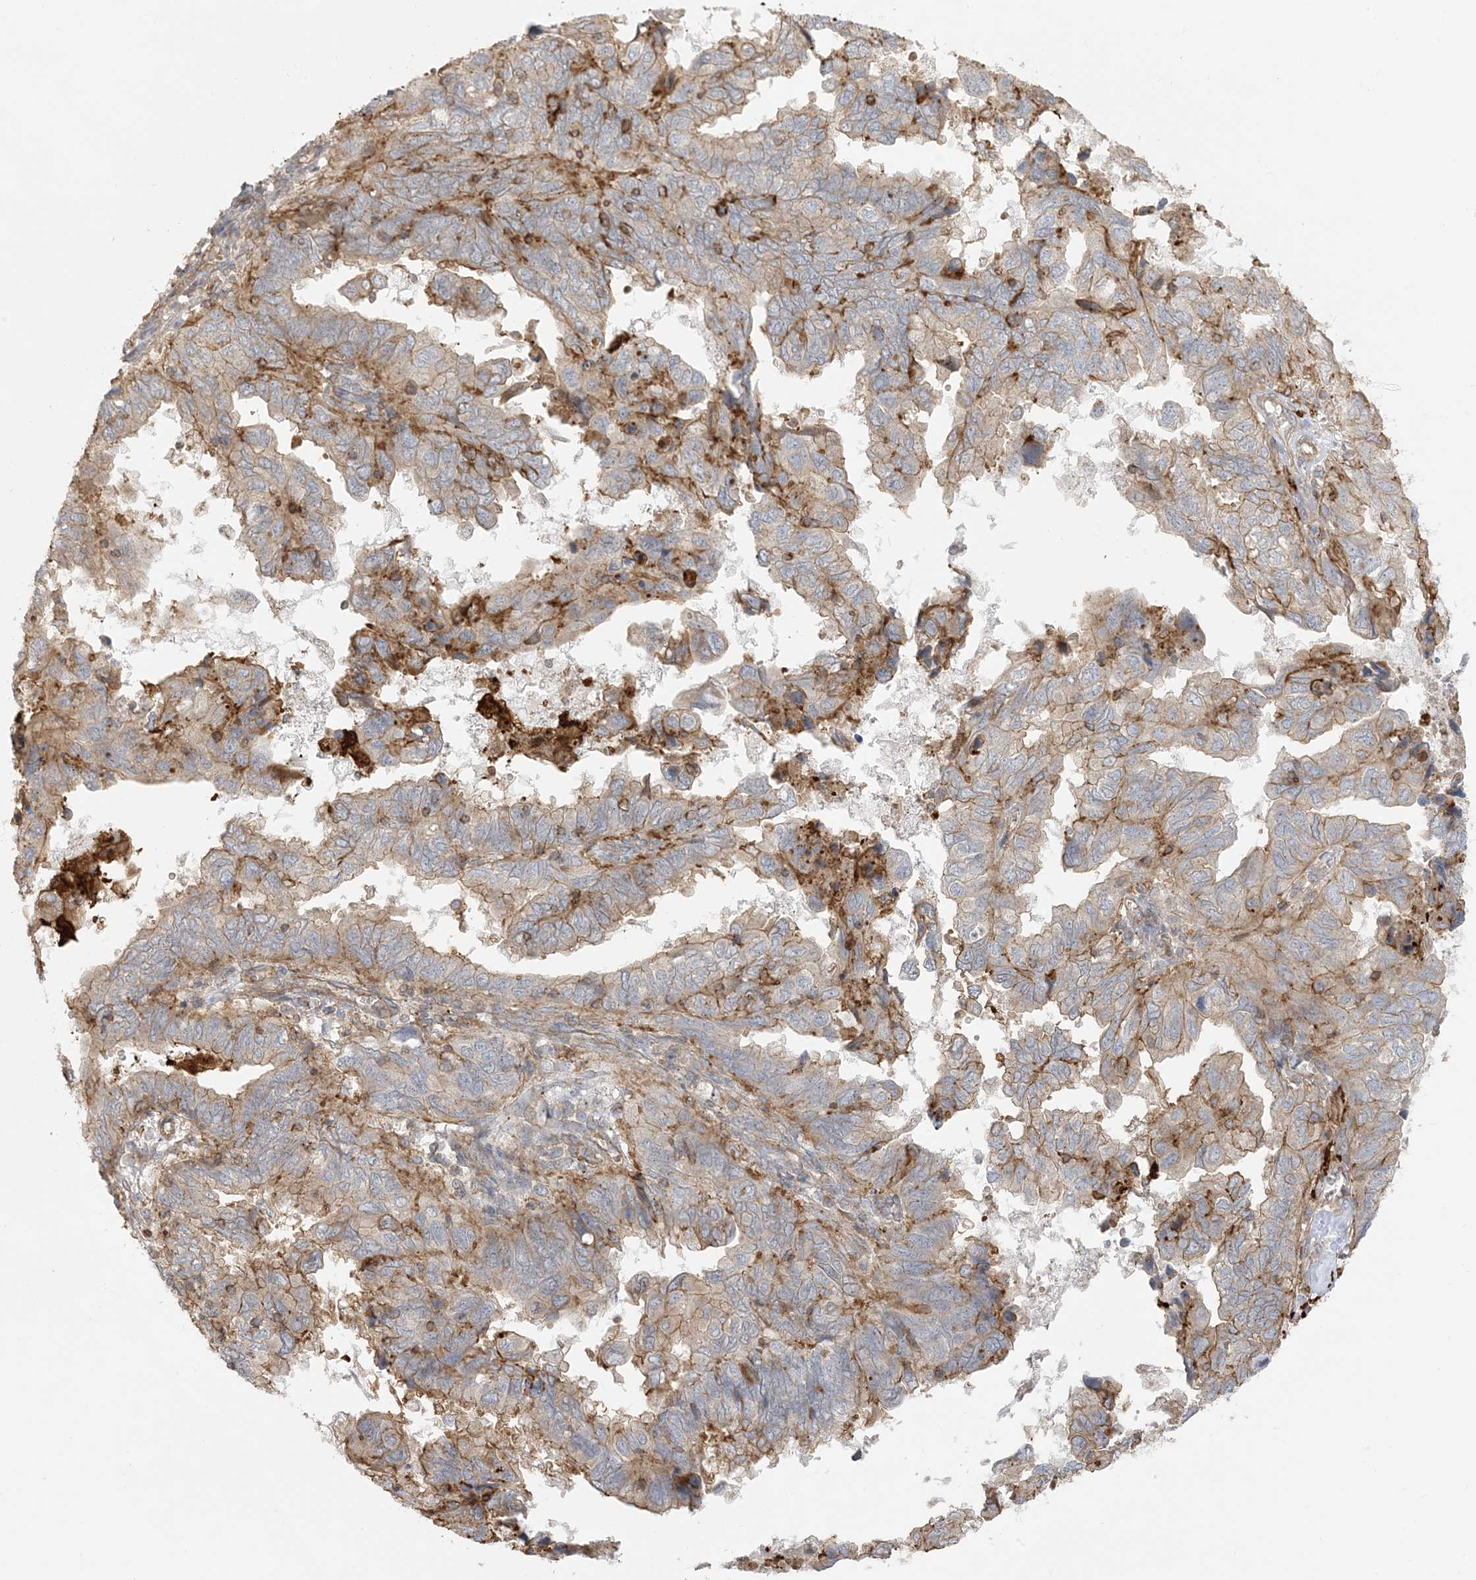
{"staining": {"intensity": "moderate", "quantity": "25%-75%", "location": "cytoplasmic/membranous"}, "tissue": "endometrial cancer", "cell_type": "Tumor cells", "image_type": "cancer", "snomed": [{"axis": "morphology", "description": "Adenocarcinoma, NOS"}, {"axis": "topography", "description": "Uterus"}], "caption": "Endometrial adenocarcinoma stained for a protein (brown) shows moderate cytoplasmic/membranous positive positivity in about 25%-75% of tumor cells.", "gene": "ICMT", "patient": {"sex": "female", "age": 77}}